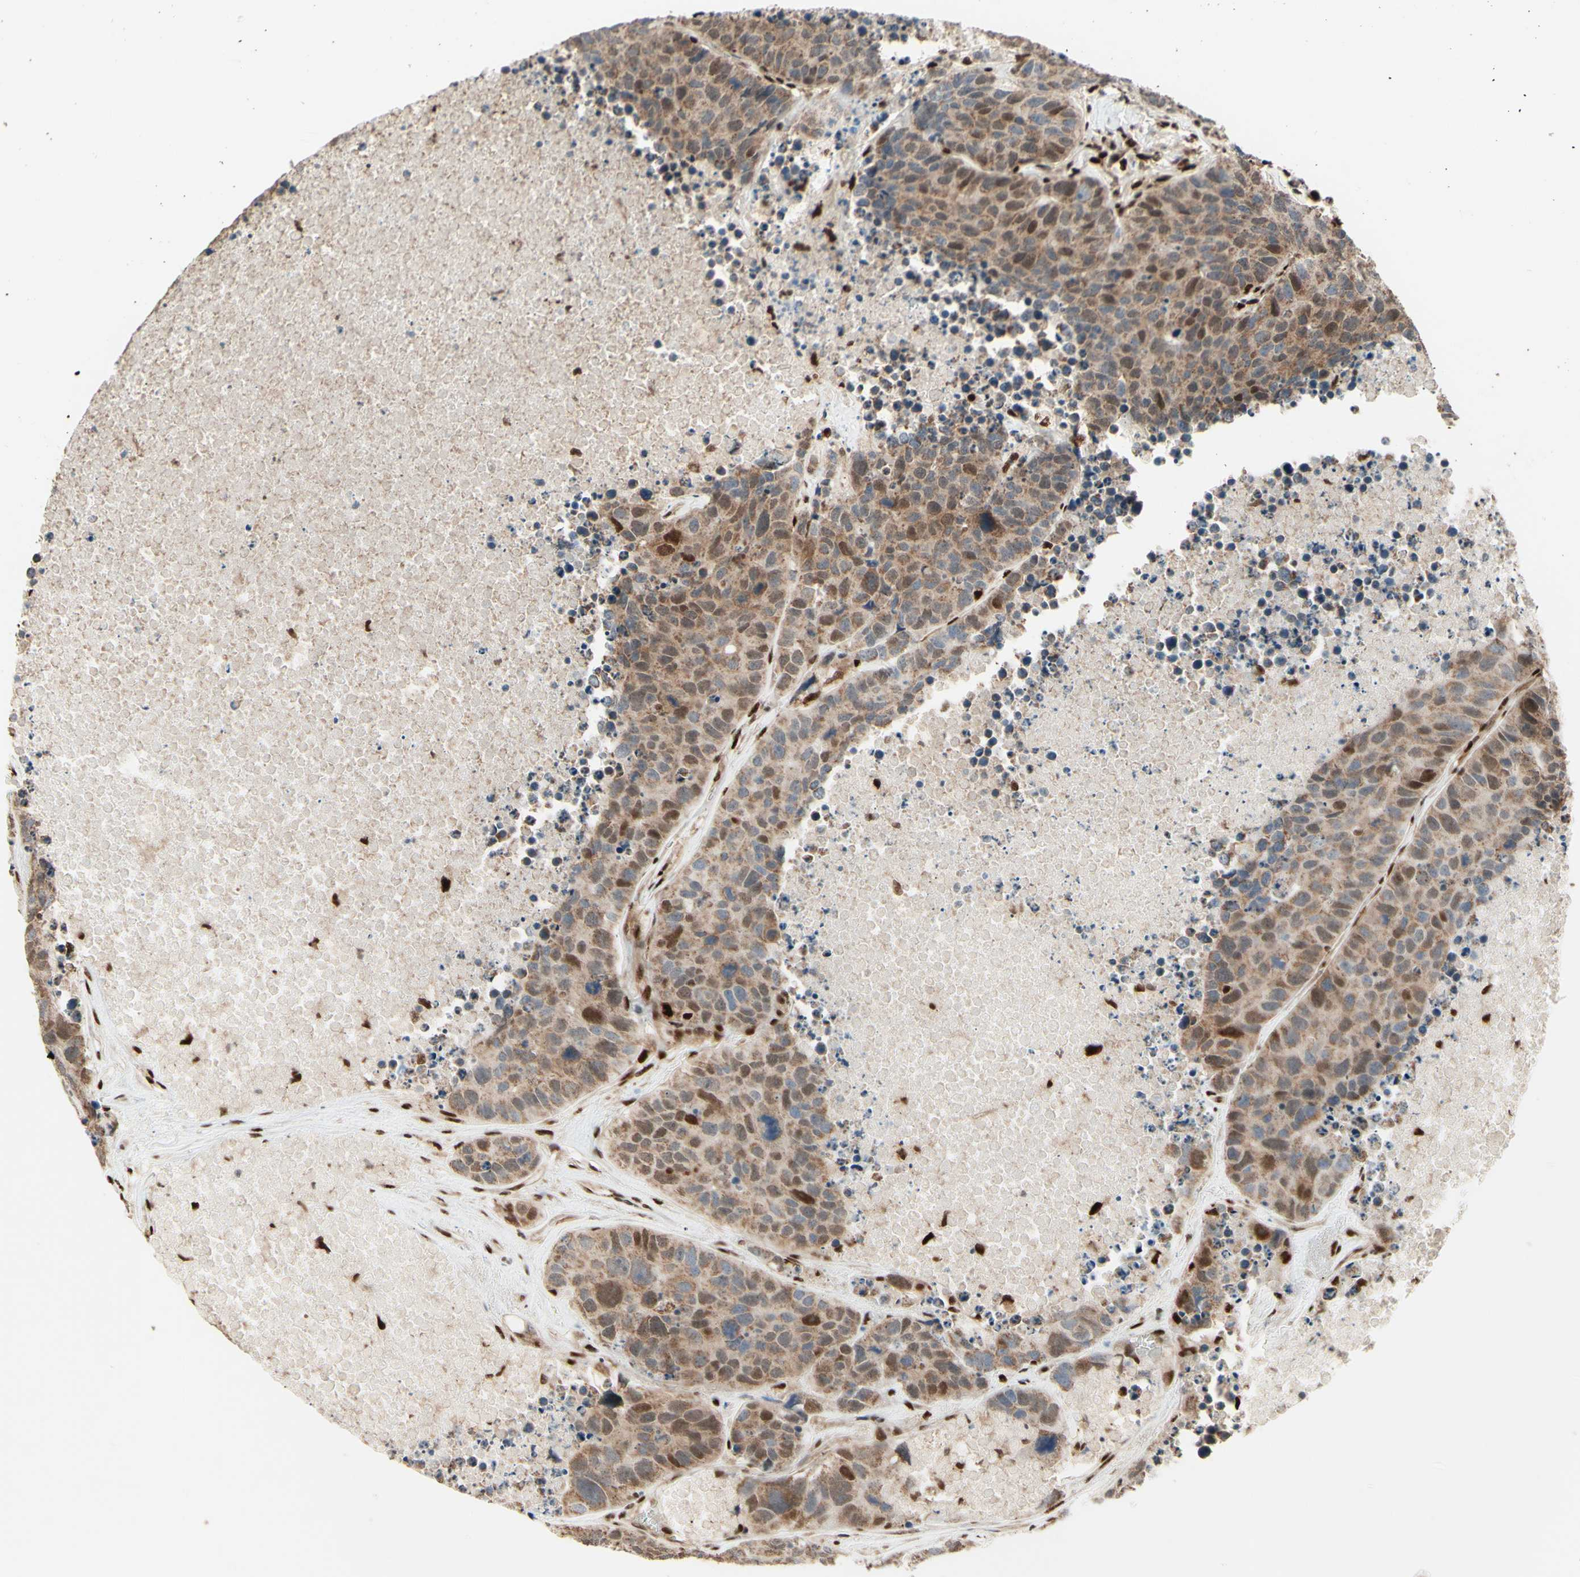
{"staining": {"intensity": "moderate", "quantity": "25%-75%", "location": "cytoplasmic/membranous,nuclear"}, "tissue": "carcinoid", "cell_type": "Tumor cells", "image_type": "cancer", "snomed": [{"axis": "morphology", "description": "Carcinoid, malignant, NOS"}, {"axis": "topography", "description": "Lung"}], "caption": "Immunohistochemistry (IHC) micrograph of human carcinoid stained for a protein (brown), which demonstrates medium levels of moderate cytoplasmic/membranous and nuclear staining in about 25%-75% of tumor cells.", "gene": "NR3C1", "patient": {"sex": "male", "age": 60}}